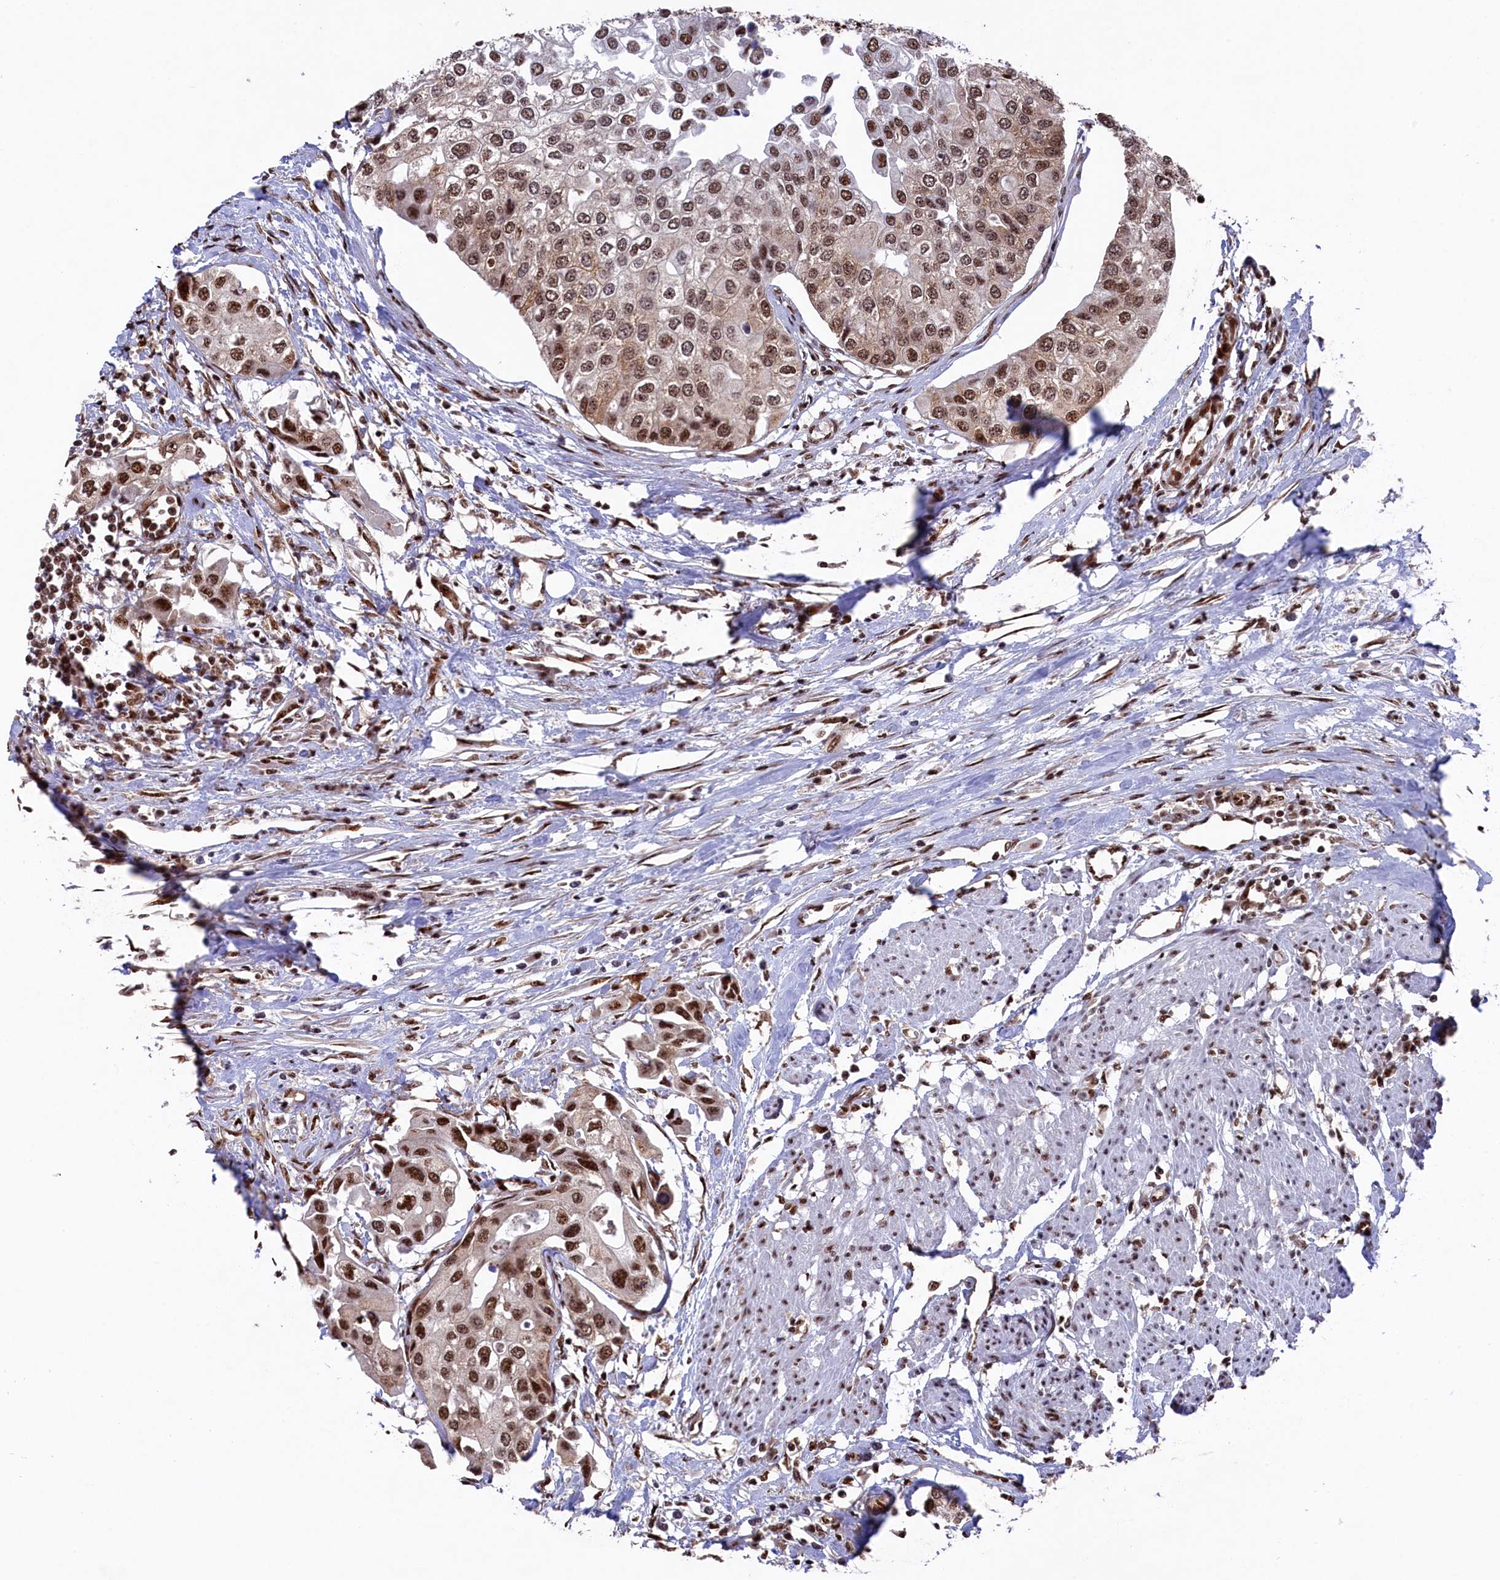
{"staining": {"intensity": "moderate", "quantity": ">75%", "location": "nuclear"}, "tissue": "urothelial cancer", "cell_type": "Tumor cells", "image_type": "cancer", "snomed": [{"axis": "morphology", "description": "Urothelial carcinoma, High grade"}, {"axis": "topography", "description": "Urinary bladder"}], "caption": "This is an image of IHC staining of urothelial carcinoma (high-grade), which shows moderate staining in the nuclear of tumor cells.", "gene": "PRPF31", "patient": {"sex": "male", "age": 64}}